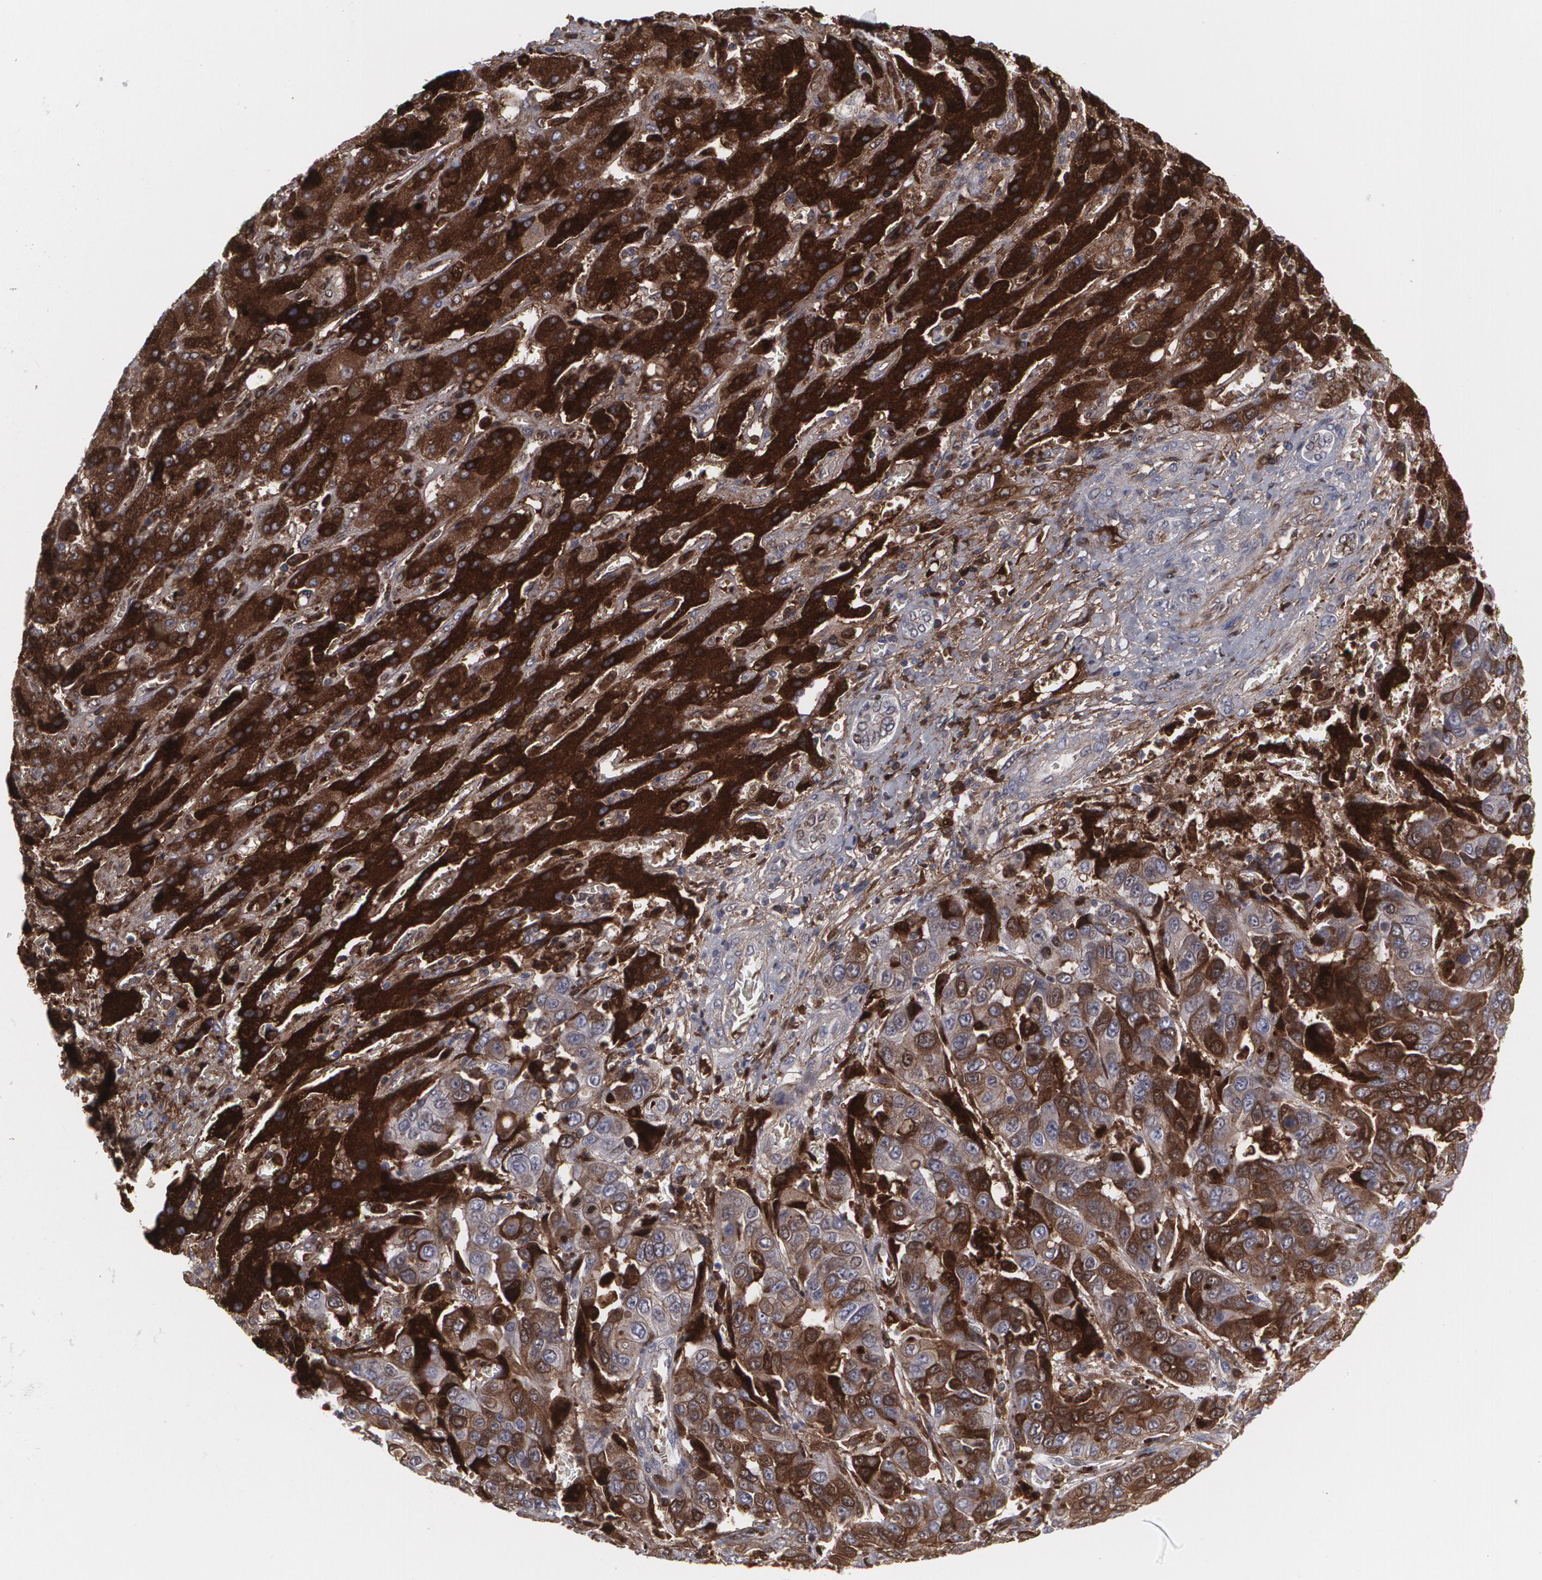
{"staining": {"intensity": "strong", "quantity": ">75%", "location": "cytoplasmic/membranous"}, "tissue": "liver cancer", "cell_type": "Tumor cells", "image_type": "cancer", "snomed": [{"axis": "morphology", "description": "Cholangiocarcinoma"}, {"axis": "topography", "description": "Liver"}], "caption": "Immunohistochemistry (IHC) of human liver cancer exhibits high levels of strong cytoplasmic/membranous positivity in approximately >75% of tumor cells.", "gene": "LRG1", "patient": {"sex": "female", "age": 52}}